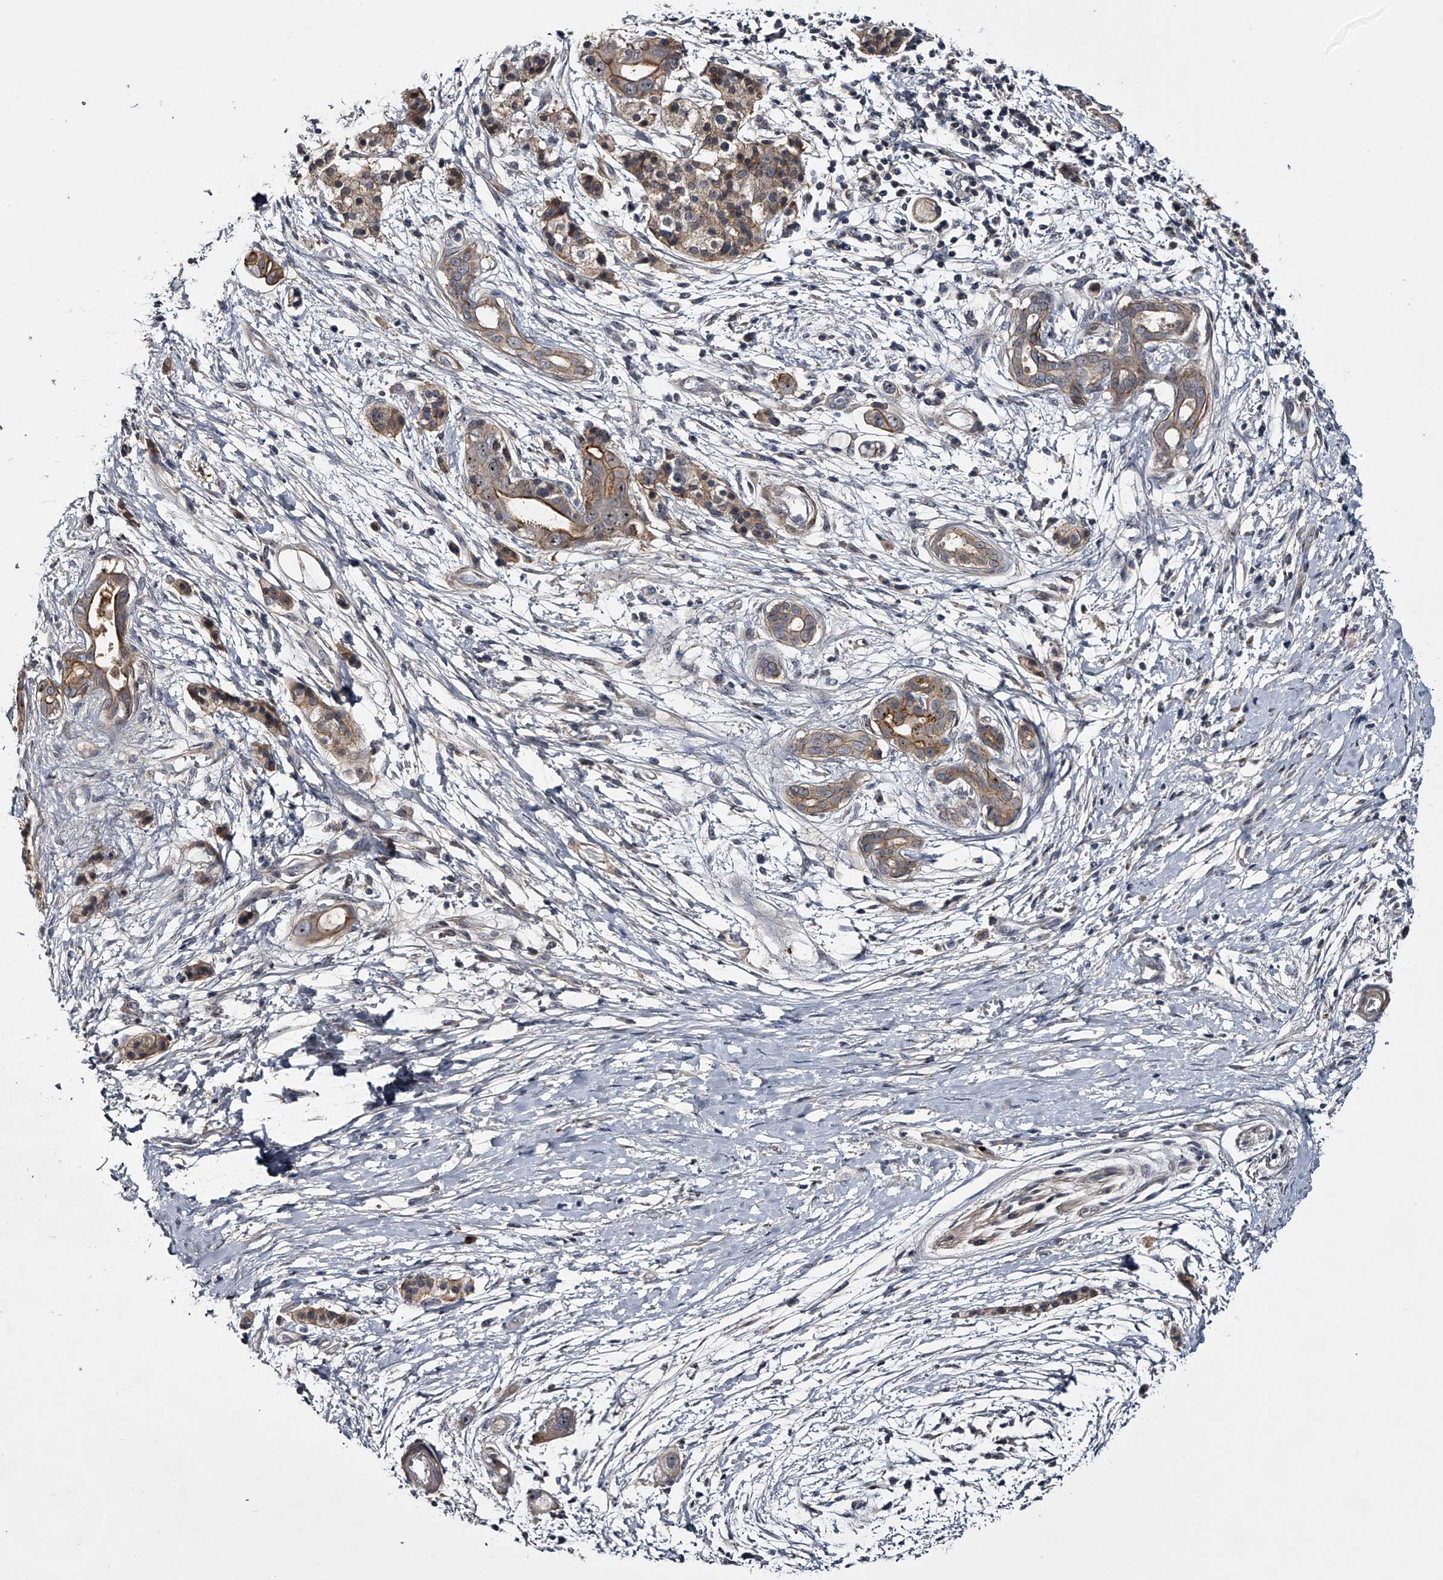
{"staining": {"intensity": "moderate", "quantity": "<25%", "location": "cytoplasmic/membranous,nuclear"}, "tissue": "pancreatic cancer", "cell_type": "Tumor cells", "image_type": "cancer", "snomed": [{"axis": "morphology", "description": "Adenocarcinoma, NOS"}, {"axis": "topography", "description": "Pancreas"}], "caption": "IHC of human pancreatic cancer demonstrates low levels of moderate cytoplasmic/membranous and nuclear positivity in about <25% of tumor cells. Using DAB (3,3'-diaminobenzidine) (brown) and hematoxylin (blue) stains, captured at high magnification using brightfield microscopy.", "gene": "MDN1", "patient": {"sex": "male", "age": 59}}